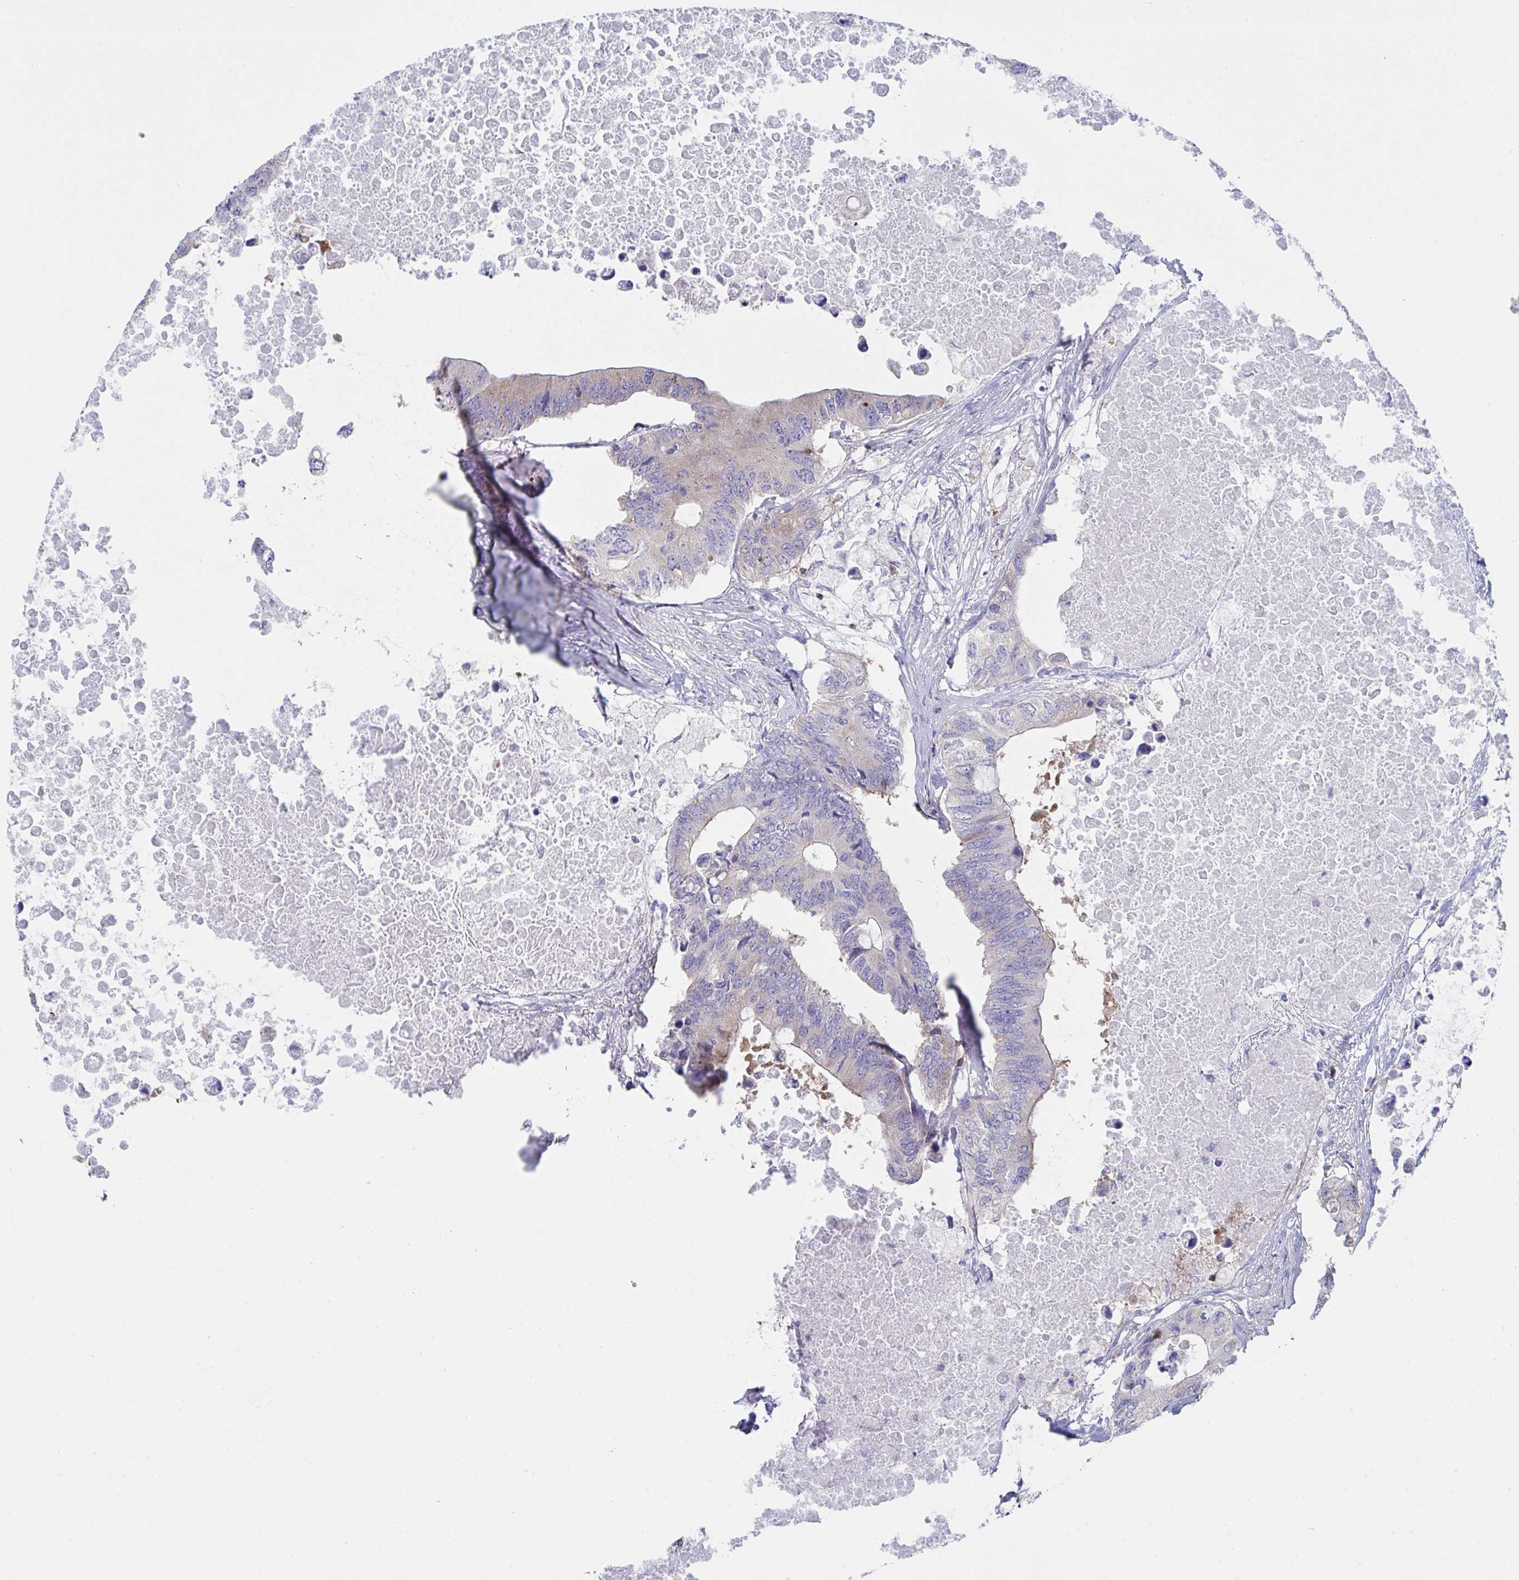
{"staining": {"intensity": "weak", "quantity": "<25%", "location": "cytoplasmic/membranous"}, "tissue": "colorectal cancer", "cell_type": "Tumor cells", "image_type": "cancer", "snomed": [{"axis": "morphology", "description": "Adenocarcinoma, NOS"}, {"axis": "topography", "description": "Colon"}], "caption": "Tumor cells show no significant protein expression in colorectal cancer (adenocarcinoma).", "gene": "WNK1", "patient": {"sex": "male", "age": 71}}